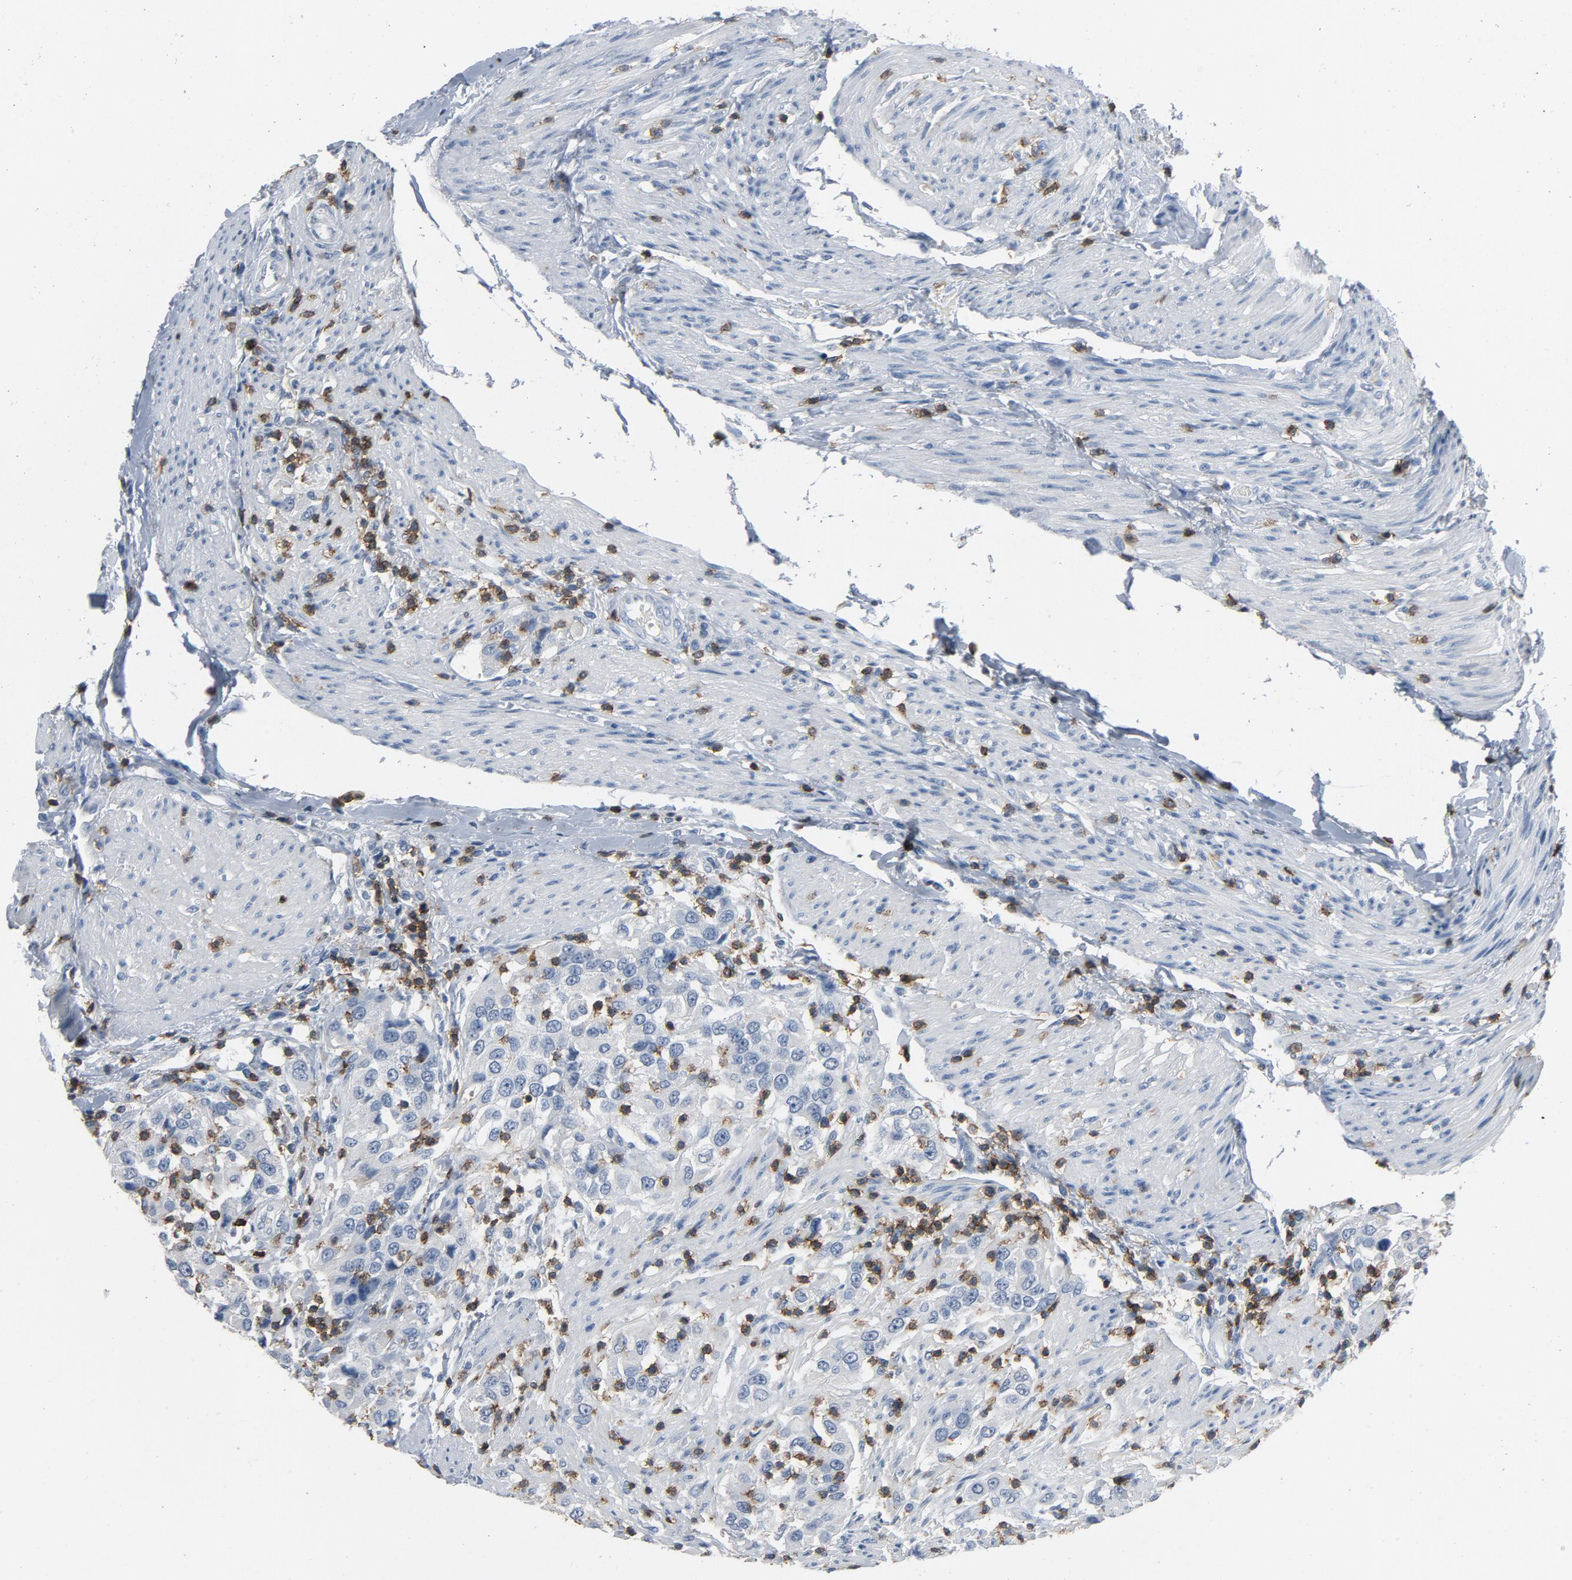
{"staining": {"intensity": "negative", "quantity": "none", "location": "none"}, "tissue": "urothelial cancer", "cell_type": "Tumor cells", "image_type": "cancer", "snomed": [{"axis": "morphology", "description": "Urothelial carcinoma, High grade"}, {"axis": "topography", "description": "Urinary bladder"}], "caption": "Human urothelial carcinoma (high-grade) stained for a protein using immunohistochemistry reveals no staining in tumor cells.", "gene": "LCK", "patient": {"sex": "female", "age": 80}}